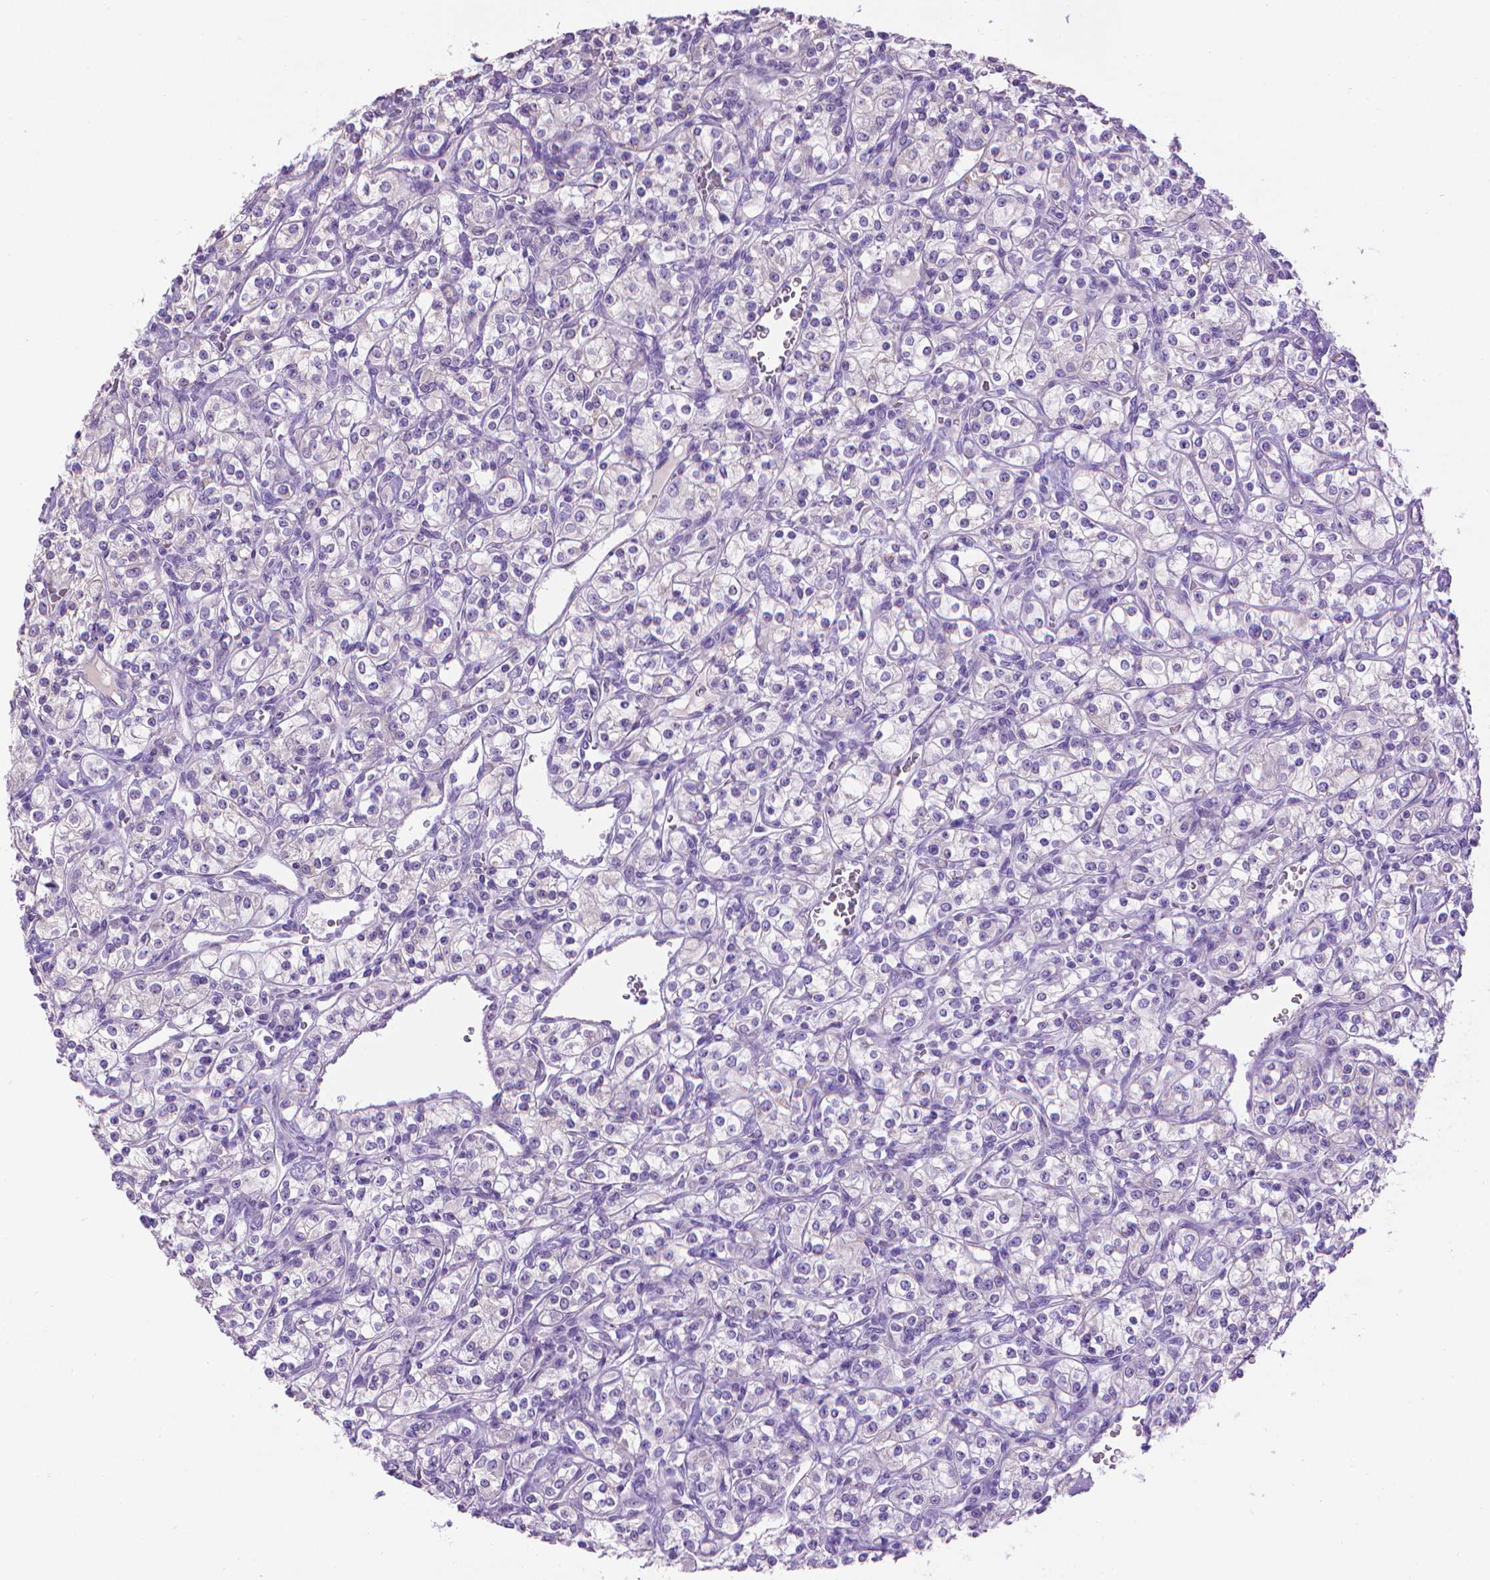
{"staining": {"intensity": "negative", "quantity": "none", "location": "none"}, "tissue": "renal cancer", "cell_type": "Tumor cells", "image_type": "cancer", "snomed": [{"axis": "morphology", "description": "Adenocarcinoma, NOS"}, {"axis": "topography", "description": "Kidney"}], "caption": "Tumor cells show no significant staining in adenocarcinoma (renal).", "gene": "PNMA2", "patient": {"sex": "male", "age": 77}}